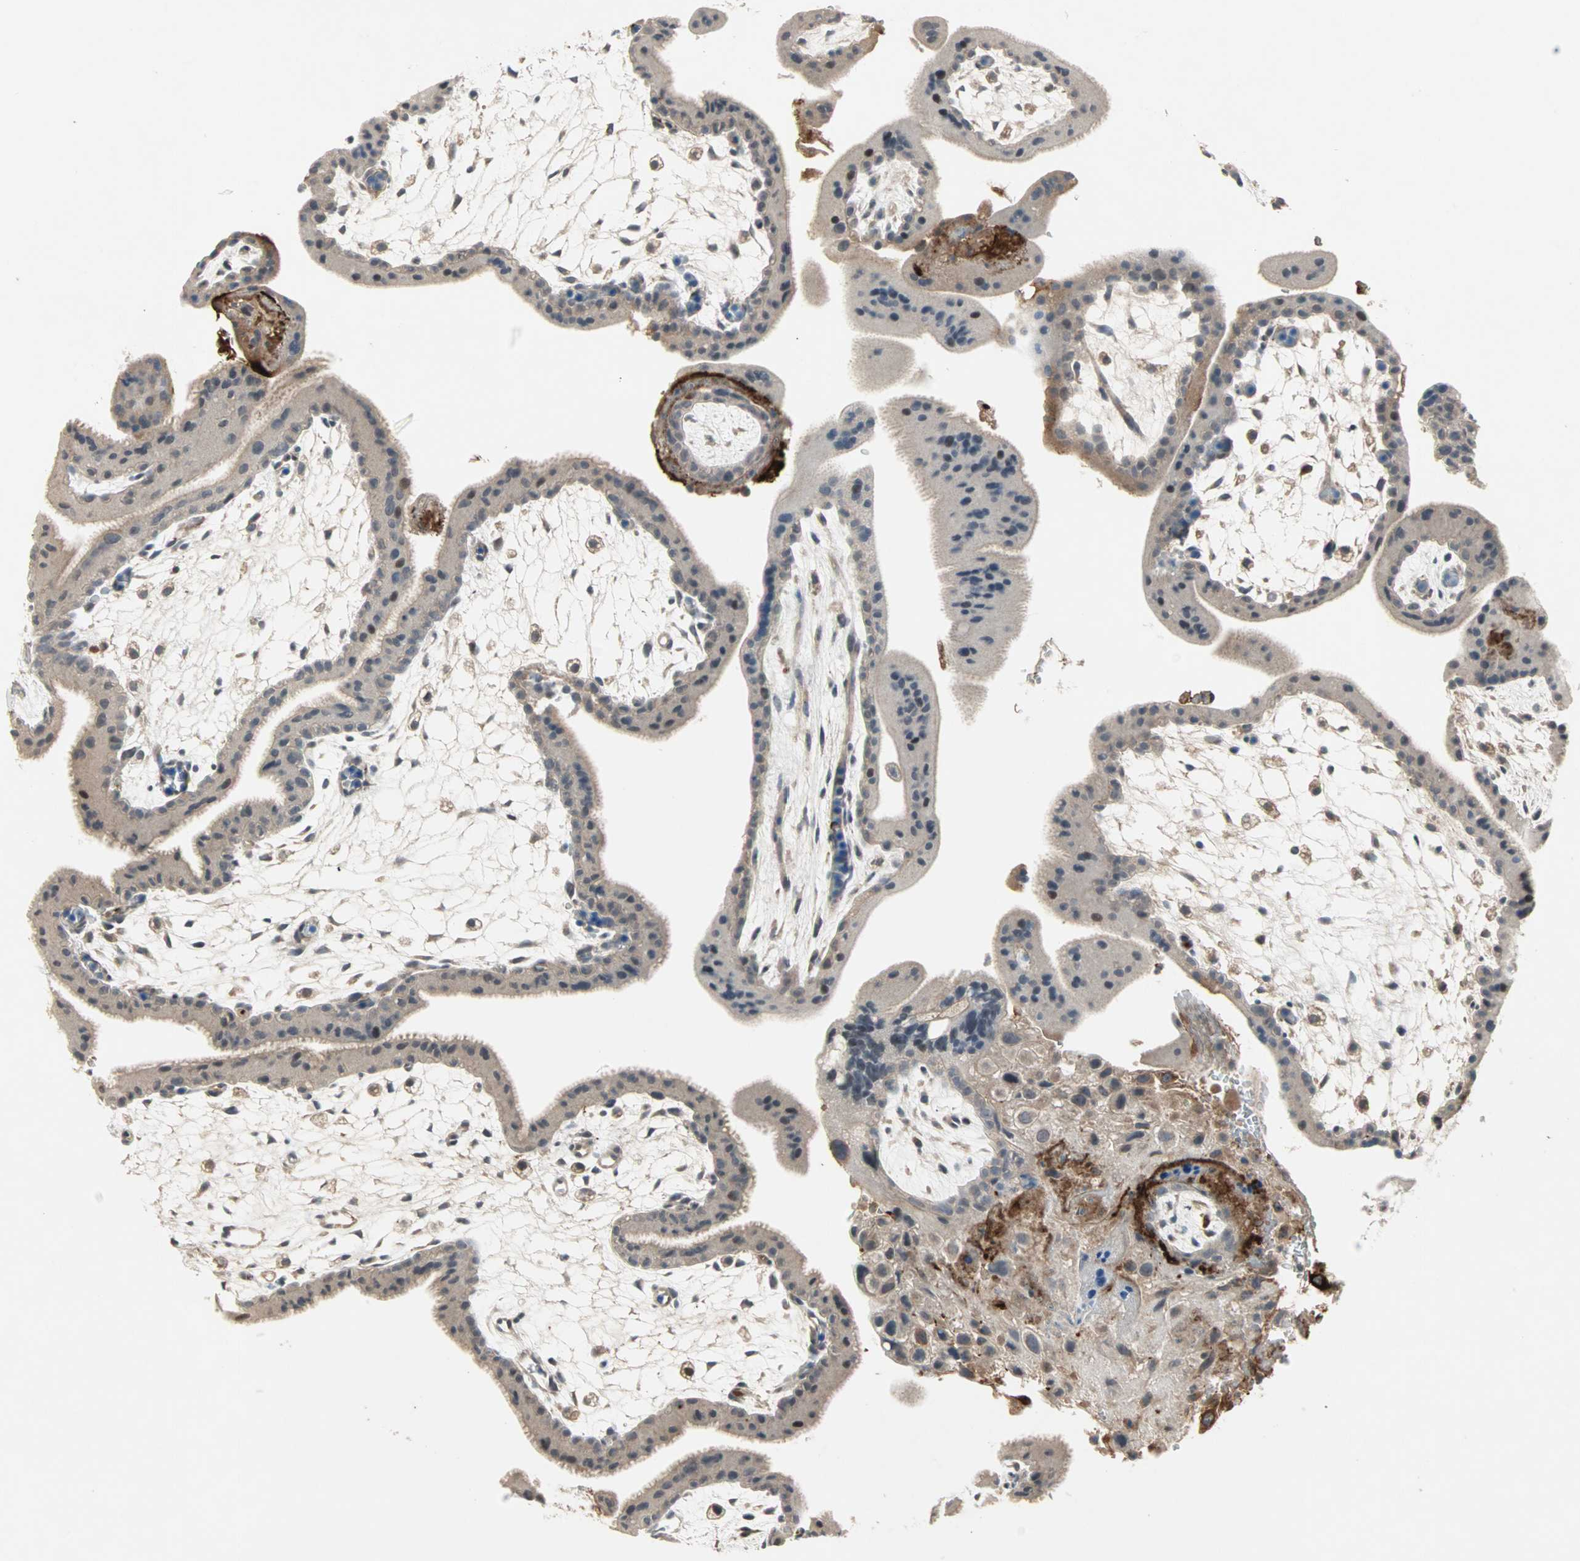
{"staining": {"intensity": "moderate", "quantity": "<25%", "location": "cytoplasmic/membranous"}, "tissue": "placenta", "cell_type": "Decidual cells", "image_type": "normal", "snomed": [{"axis": "morphology", "description": "Normal tissue, NOS"}, {"axis": "topography", "description": "Placenta"}], "caption": "Placenta stained with IHC exhibits moderate cytoplasmic/membranous expression in approximately <25% of decidual cells.", "gene": "PROS1", "patient": {"sex": "female", "age": 35}}